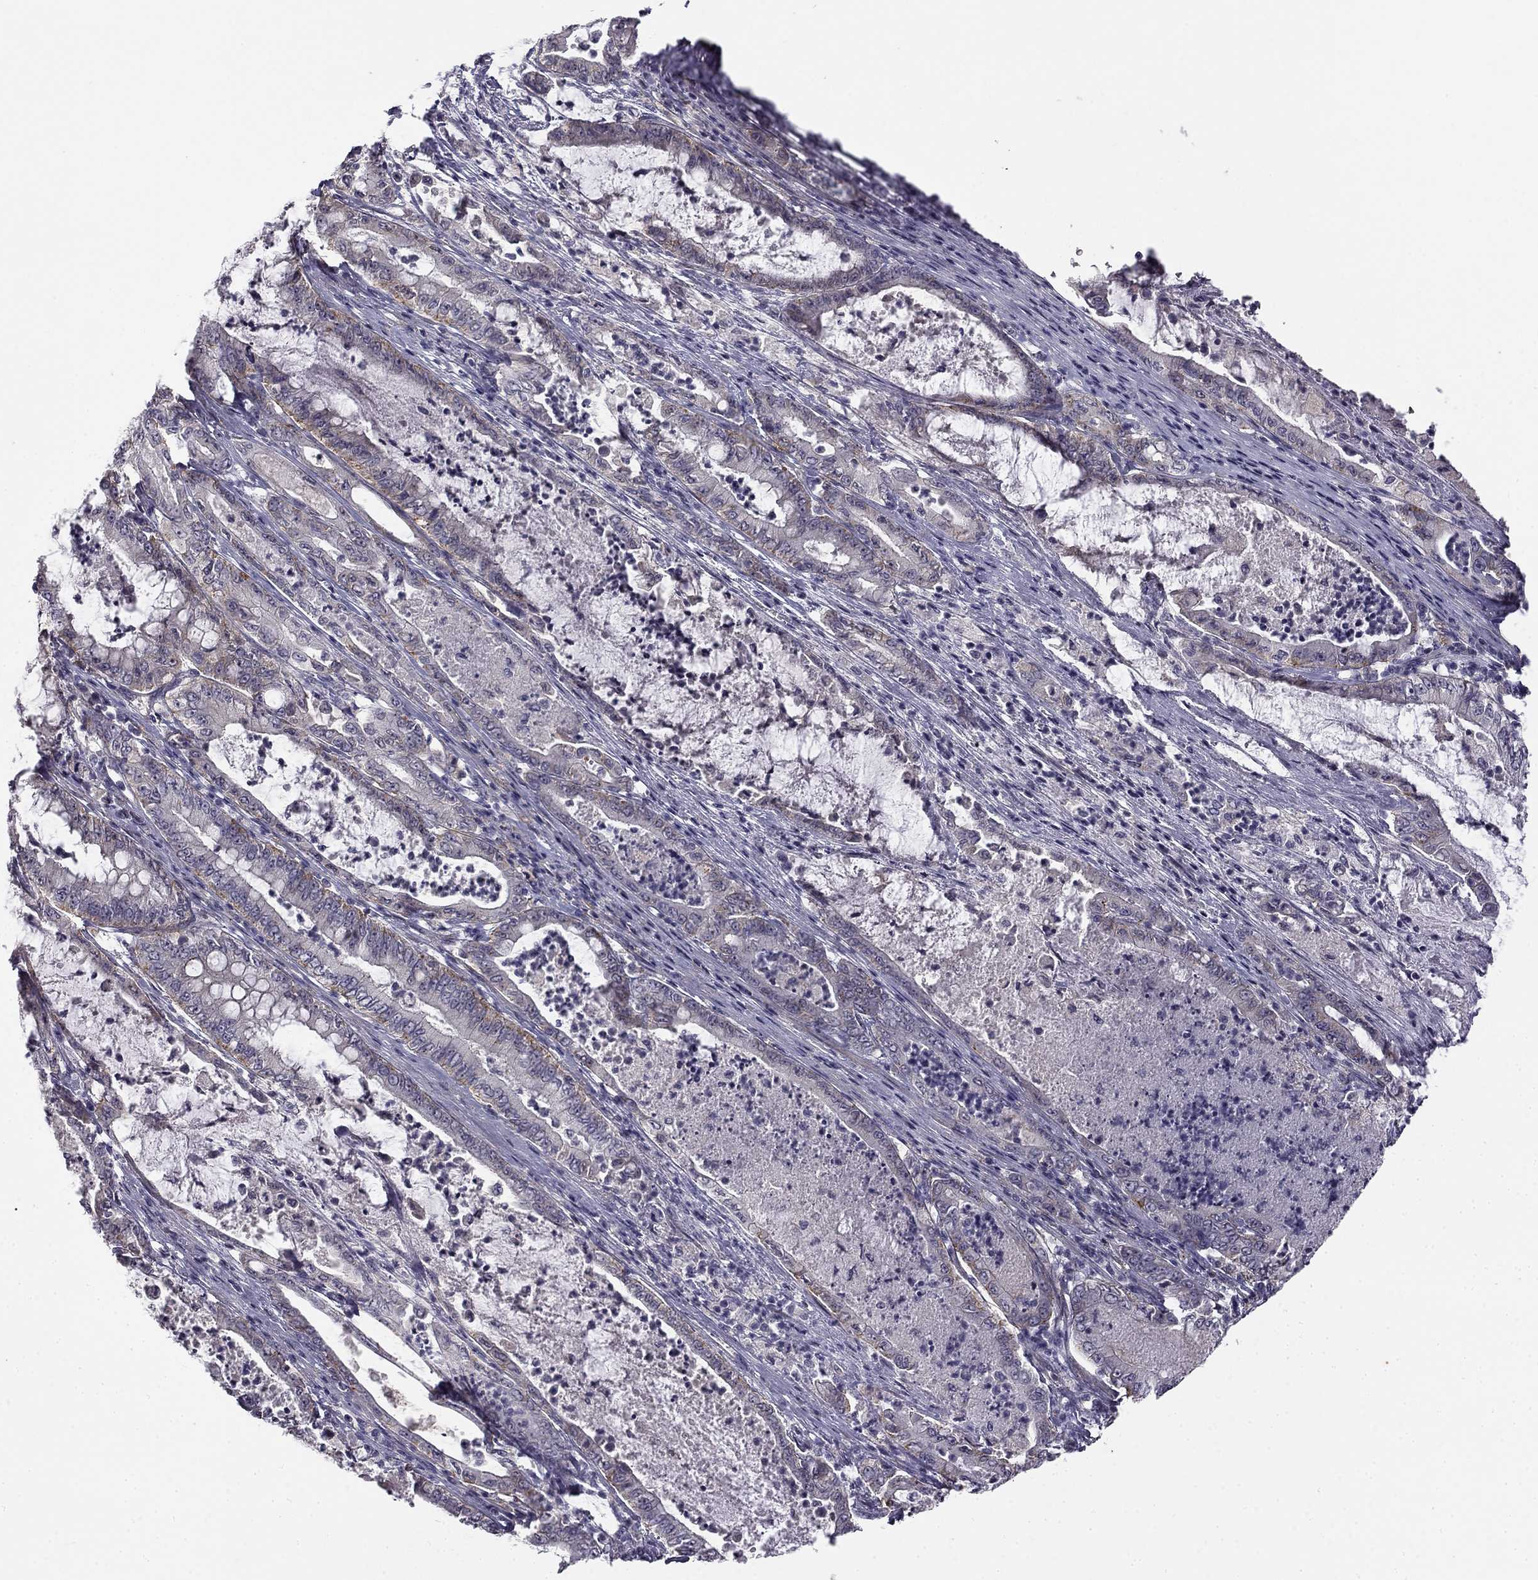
{"staining": {"intensity": "weak", "quantity": "<25%", "location": "cytoplasmic/membranous"}, "tissue": "pancreatic cancer", "cell_type": "Tumor cells", "image_type": "cancer", "snomed": [{"axis": "morphology", "description": "Adenocarcinoma, NOS"}, {"axis": "topography", "description": "Pancreas"}], "caption": "High power microscopy photomicrograph of an immunohistochemistry micrograph of adenocarcinoma (pancreatic), revealing no significant expression in tumor cells.", "gene": "CNR1", "patient": {"sex": "male", "age": 71}}